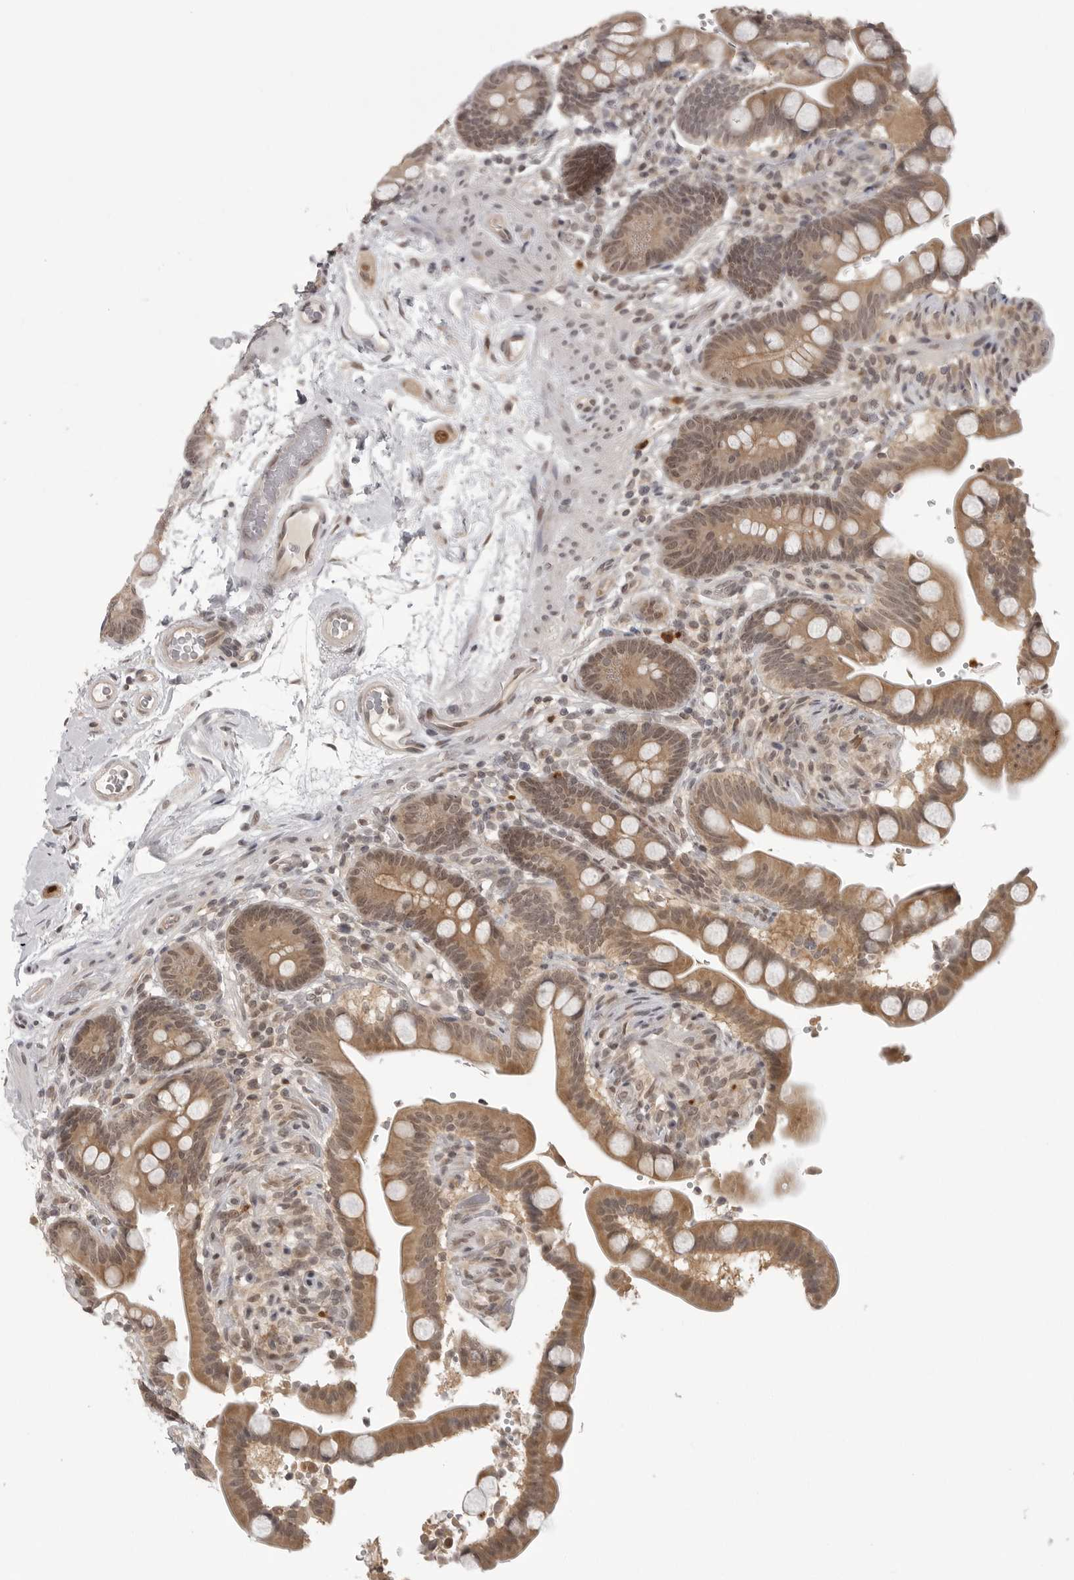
{"staining": {"intensity": "weak", "quantity": ">75%", "location": "cytoplasmic/membranous,nuclear"}, "tissue": "colon", "cell_type": "Endothelial cells", "image_type": "normal", "snomed": [{"axis": "morphology", "description": "Normal tissue, NOS"}, {"axis": "topography", "description": "Smooth muscle"}, {"axis": "topography", "description": "Colon"}], "caption": "Immunohistochemistry (IHC) staining of benign colon, which shows low levels of weak cytoplasmic/membranous,nuclear positivity in approximately >75% of endothelial cells indicating weak cytoplasmic/membranous,nuclear protein staining. The staining was performed using DAB (brown) for protein detection and nuclei were counterstained in hematoxylin (blue).", "gene": "PEG3", "patient": {"sex": "male", "age": 73}}